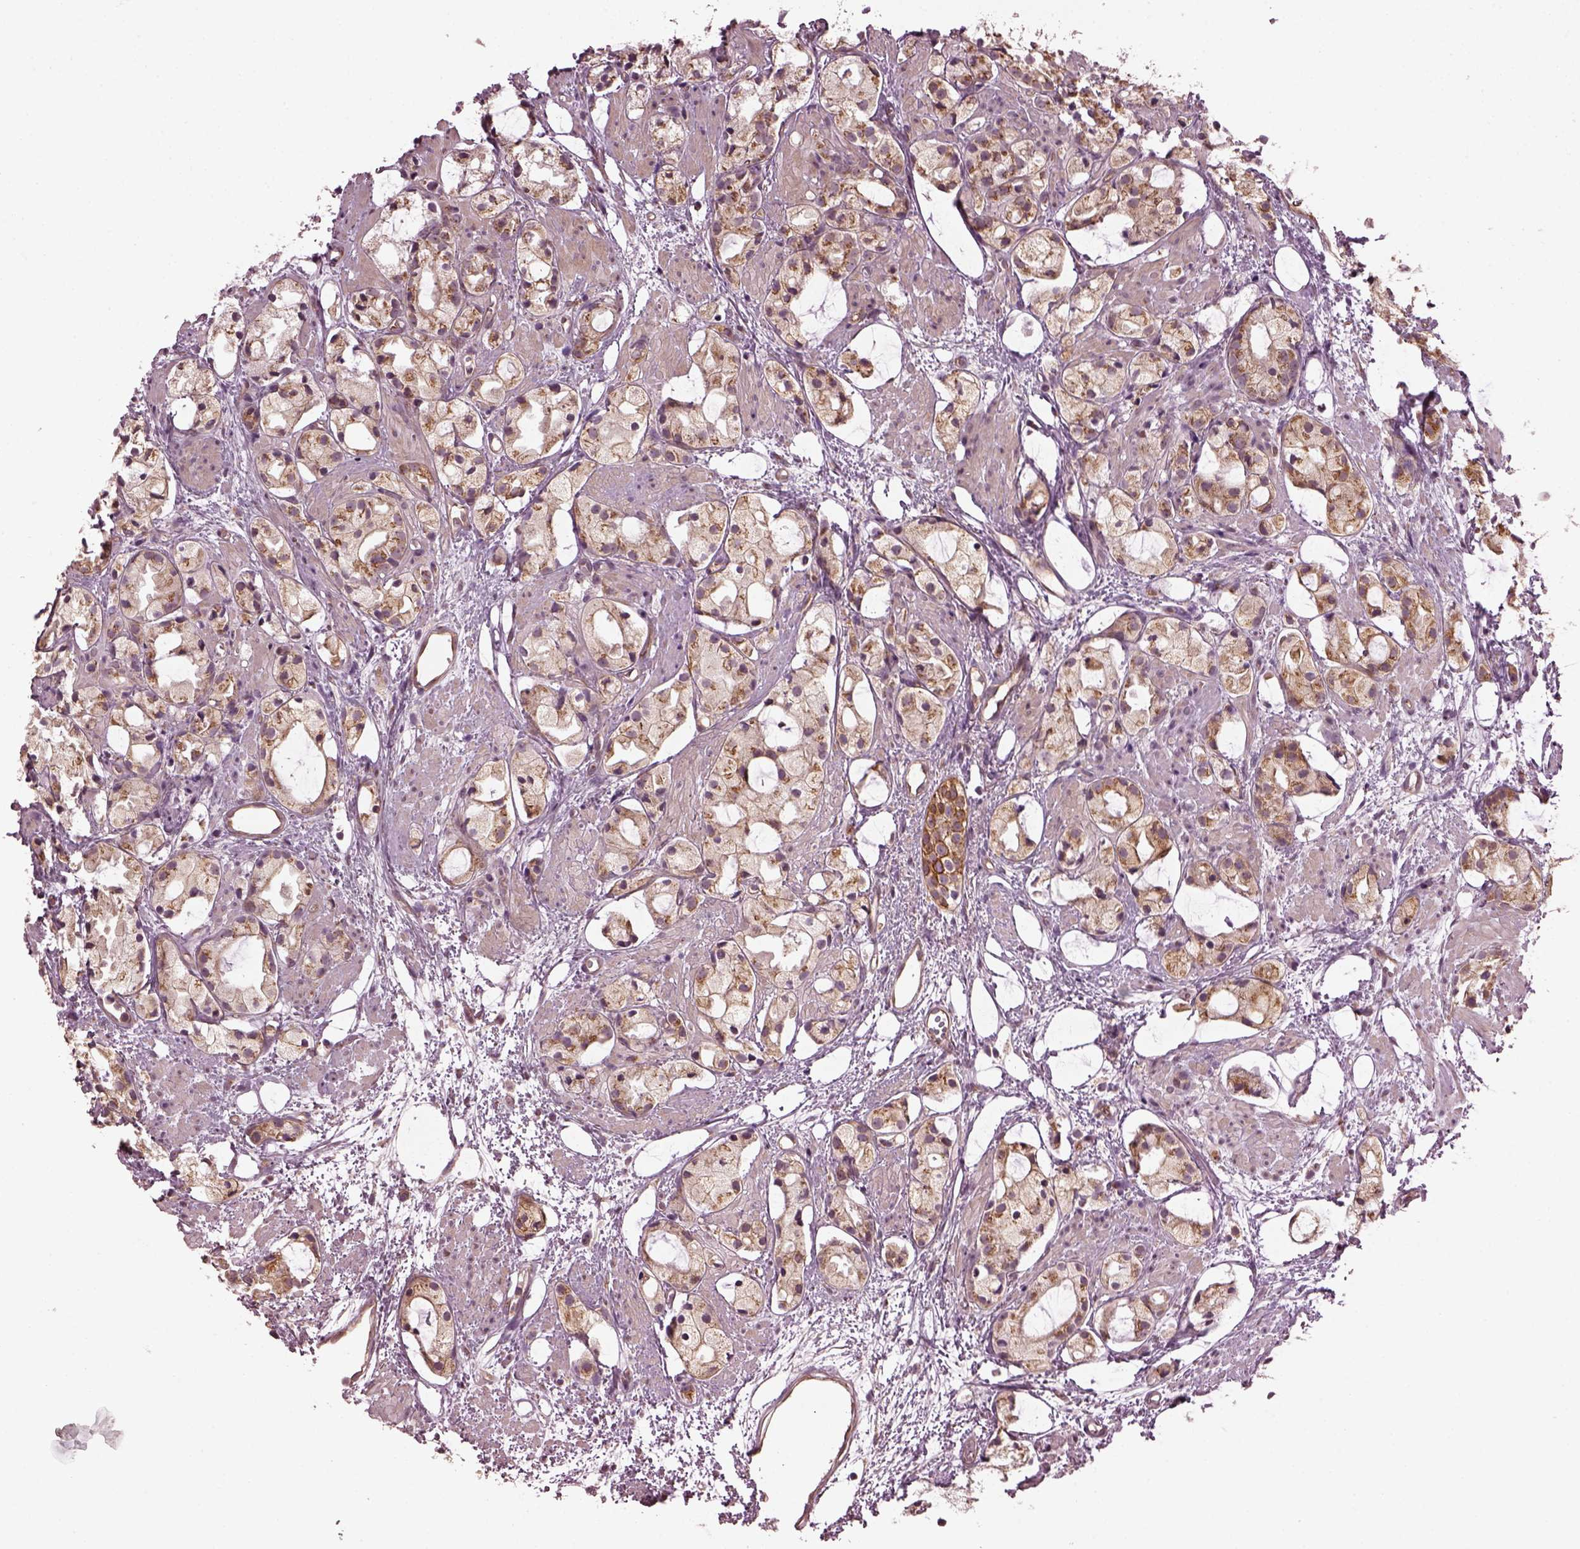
{"staining": {"intensity": "moderate", "quantity": "25%-75%", "location": "cytoplasmic/membranous"}, "tissue": "prostate cancer", "cell_type": "Tumor cells", "image_type": "cancer", "snomed": [{"axis": "morphology", "description": "Adenocarcinoma, High grade"}, {"axis": "topography", "description": "Prostate"}], "caption": "Protein staining demonstrates moderate cytoplasmic/membranous expression in about 25%-75% of tumor cells in prostate adenocarcinoma (high-grade).", "gene": "RUFY3", "patient": {"sex": "male", "age": 85}}